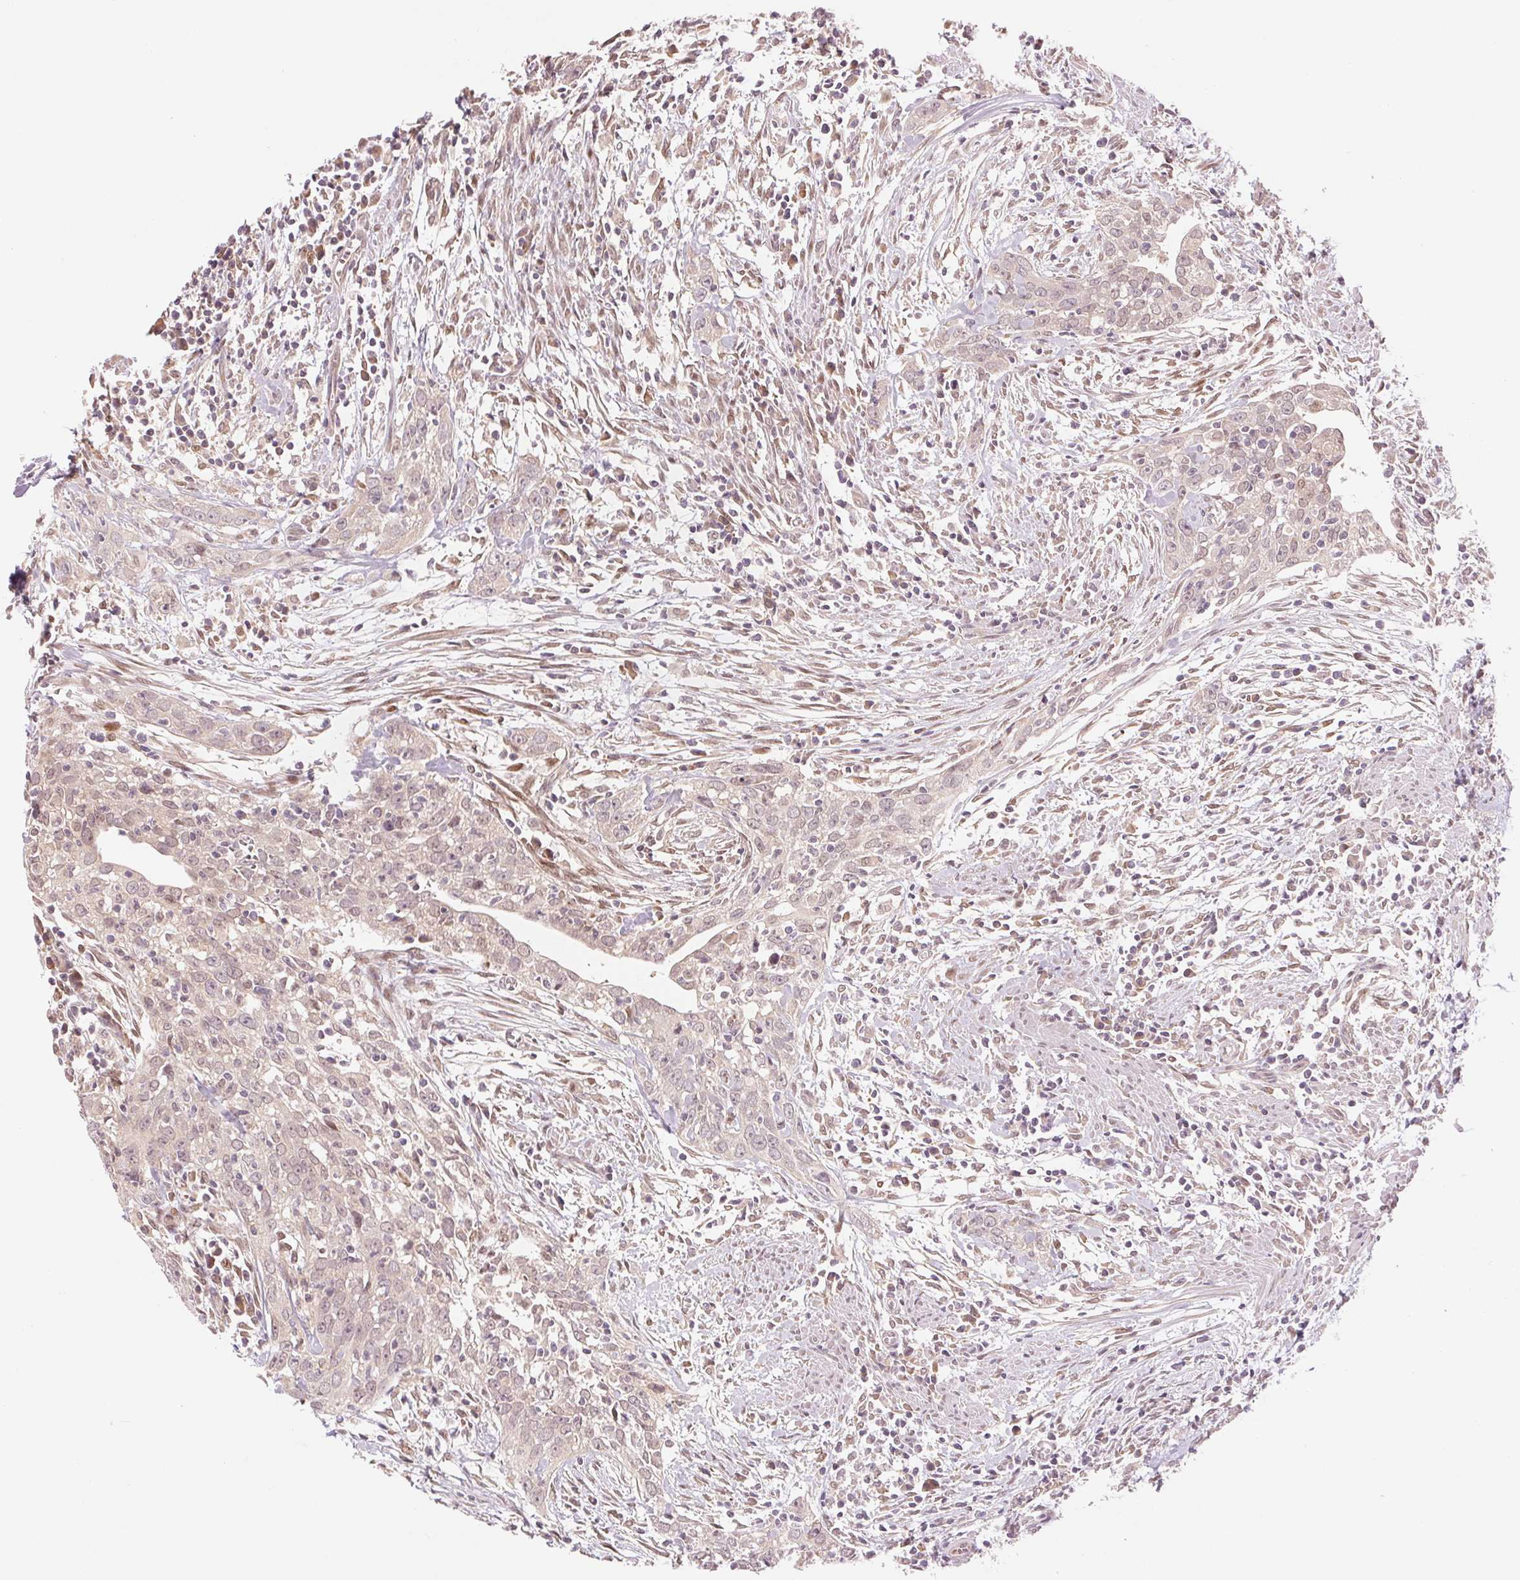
{"staining": {"intensity": "negative", "quantity": "none", "location": "none"}, "tissue": "urothelial cancer", "cell_type": "Tumor cells", "image_type": "cancer", "snomed": [{"axis": "morphology", "description": "Urothelial carcinoma, High grade"}, {"axis": "topography", "description": "Urinary bladder"}], "caption": "The immunohistochemistry (IHC) micrograph has no significant staining in tumor cells of high-grade urothelial carcinoma tissue.", "gene": "ERI3", "patient": {"sex": "male", "age": 83}}